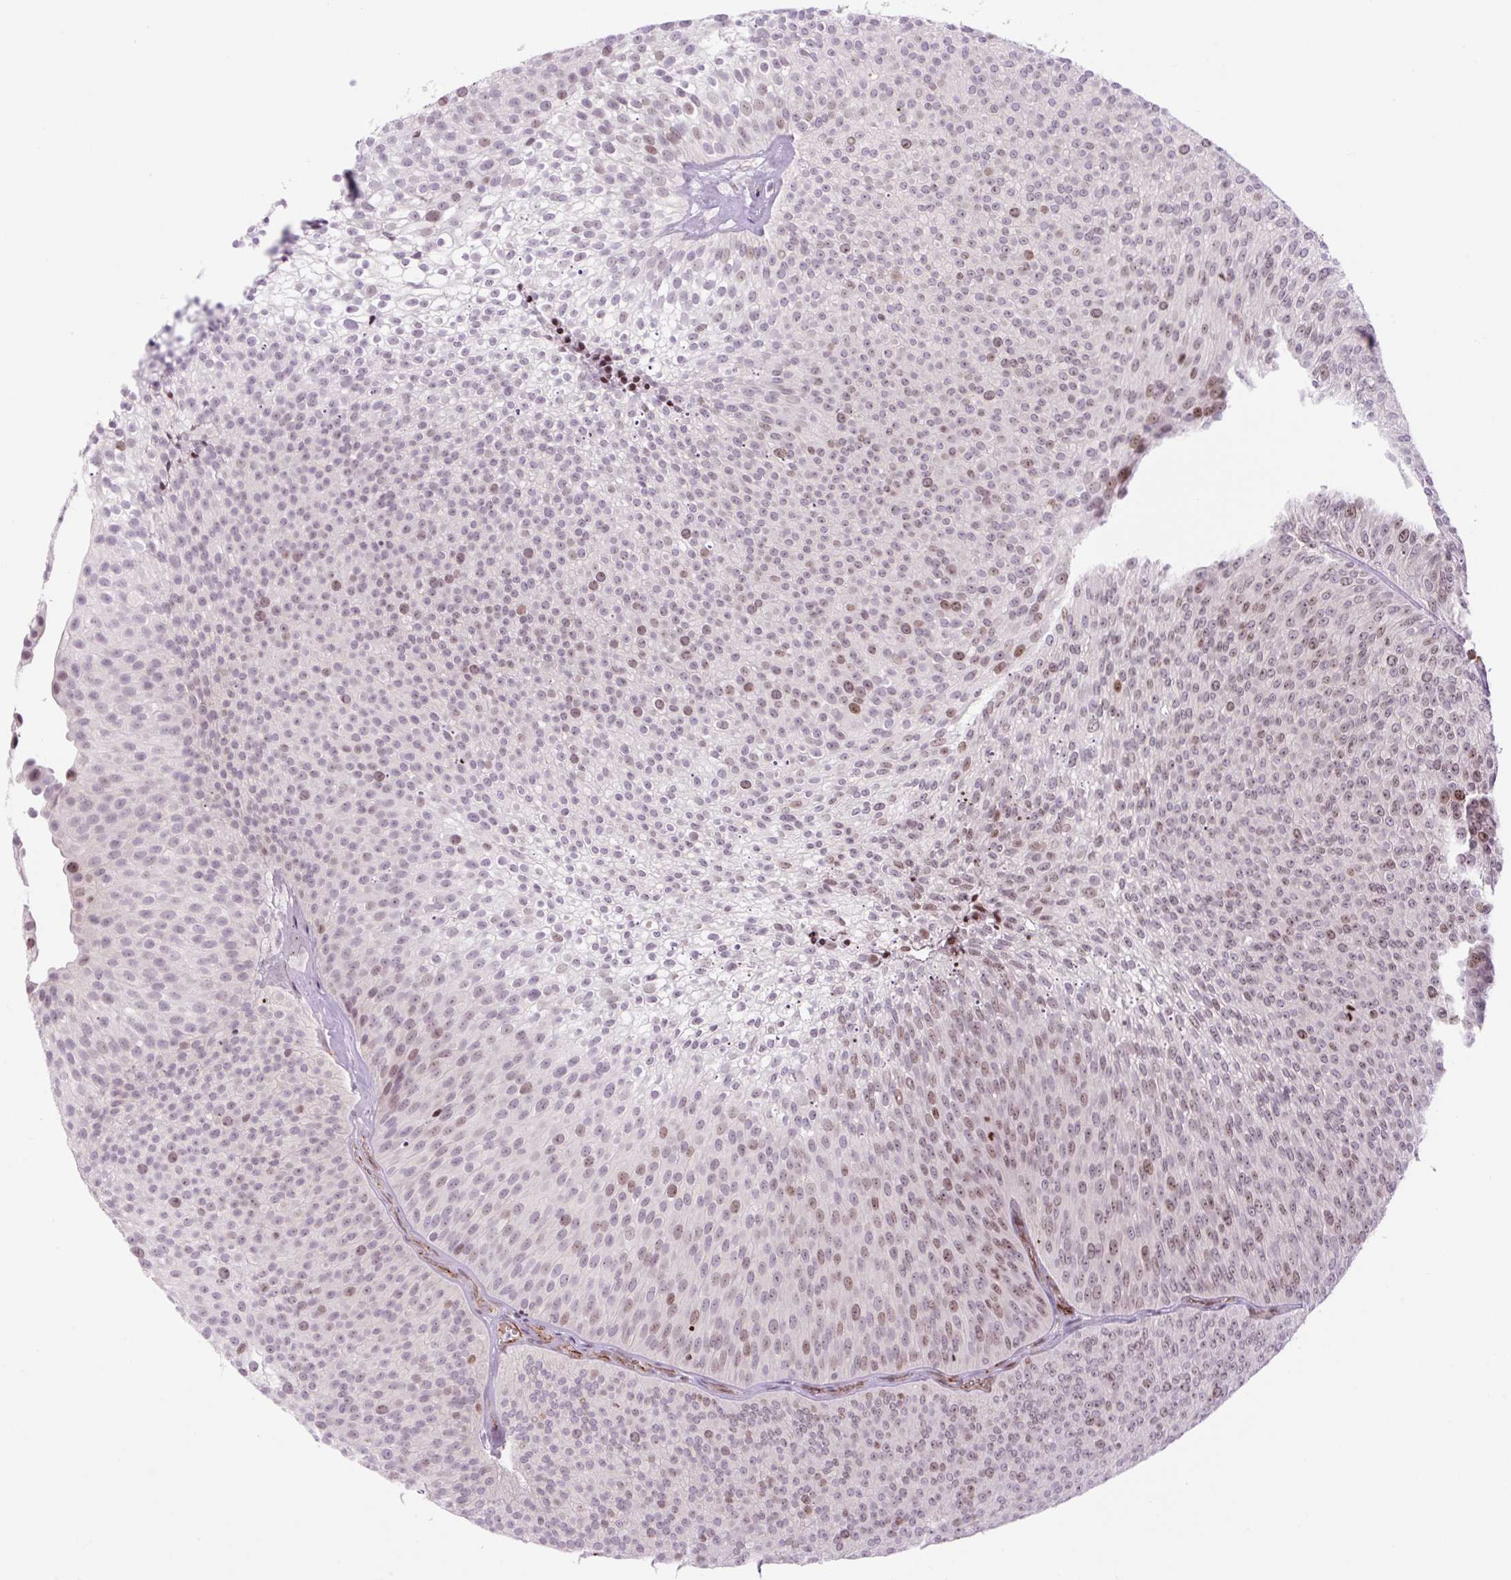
{"staining": {"intensity": "moderate", "quantity": "25%-75%", "location": "nuclear"}, "tissue": "urothelial cancer", "cell_type": "Tumor cells", "image_type": "cancer", "snomed": [{"axis": "morphology", "description": "Urothelial carcinoma, Low grade"}, {"axis": "topography", "description": "Urinary bladder"}], "caption": "Immunohistochemical staining of human urothelial cancer exhibits medium levels of moderate nuclear staining in about 25%-75% of tumor cells.", "gene": "ZNF417", "patient": {"sex": "male", "age": 91}}